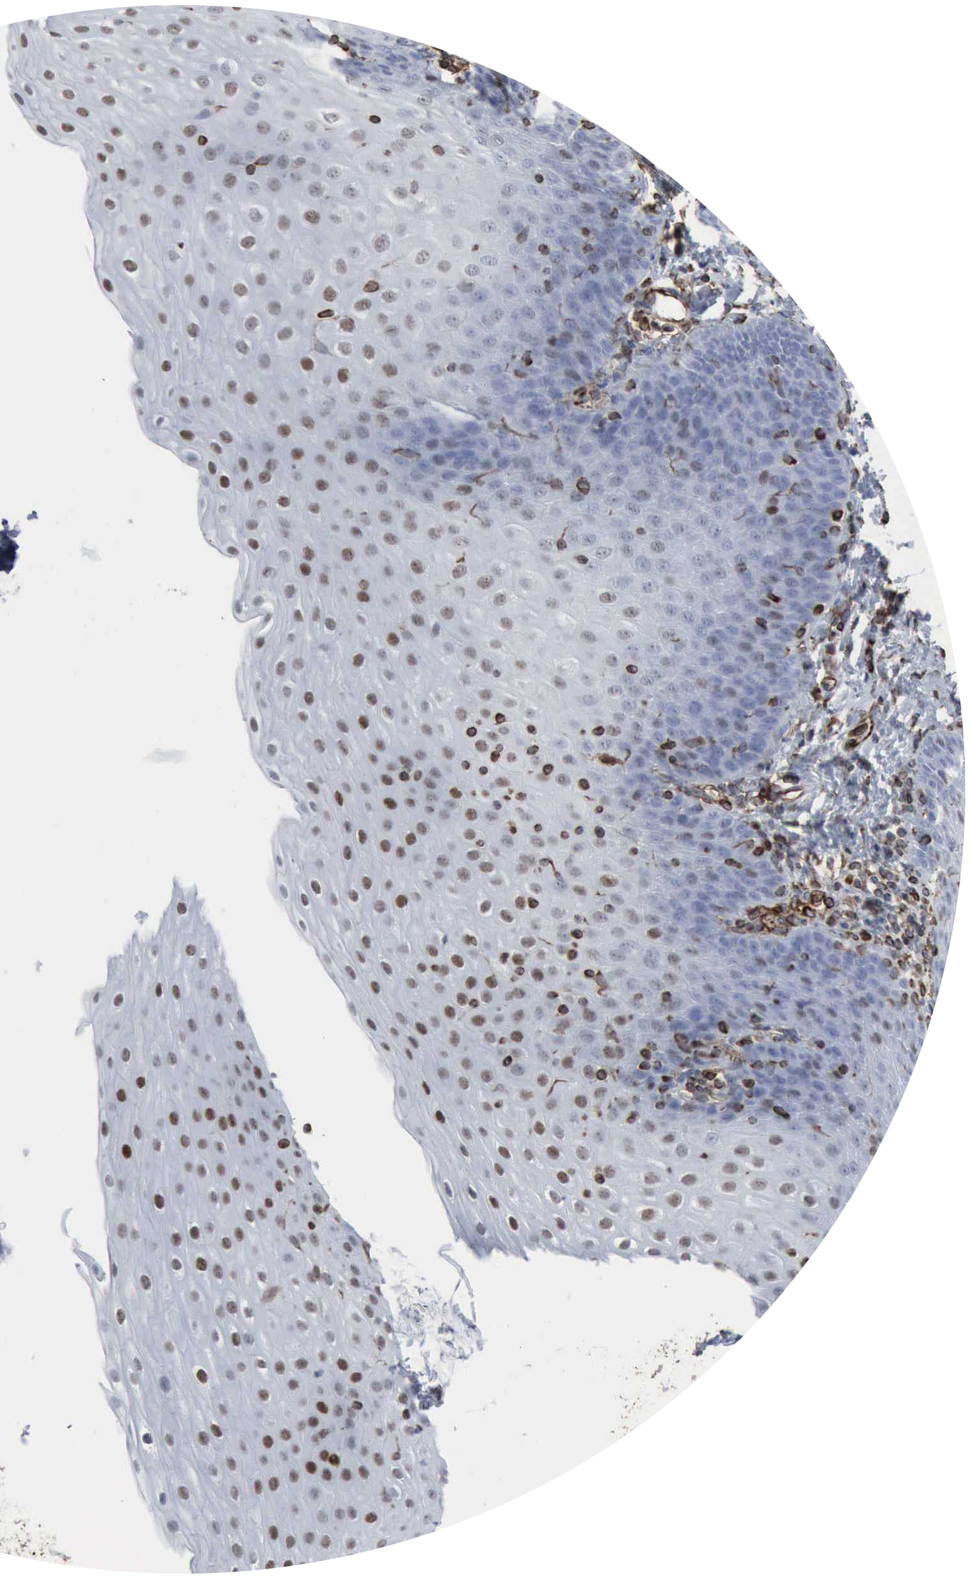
{"staining": {"intensity": "weak", "quantity": "<25%", "location": "nuclear"}, "tissue": "esophagus", "cell_type": "Squamous epithelial cells", "image_type": "normal", "snomed": [{"axis": "morphology", "description": "Normal tissue, NOS"}, {"axis": "topography", "description": "Esophagus"}], "caption": "A high-resolution micrograph shows immunohistochemistry (IHC) staining of normal esophagus, which shows no significant positivity in squamous epithelial cells.", "gene": "CCNE1", "patient": {"sex": "female", "age": 61}}